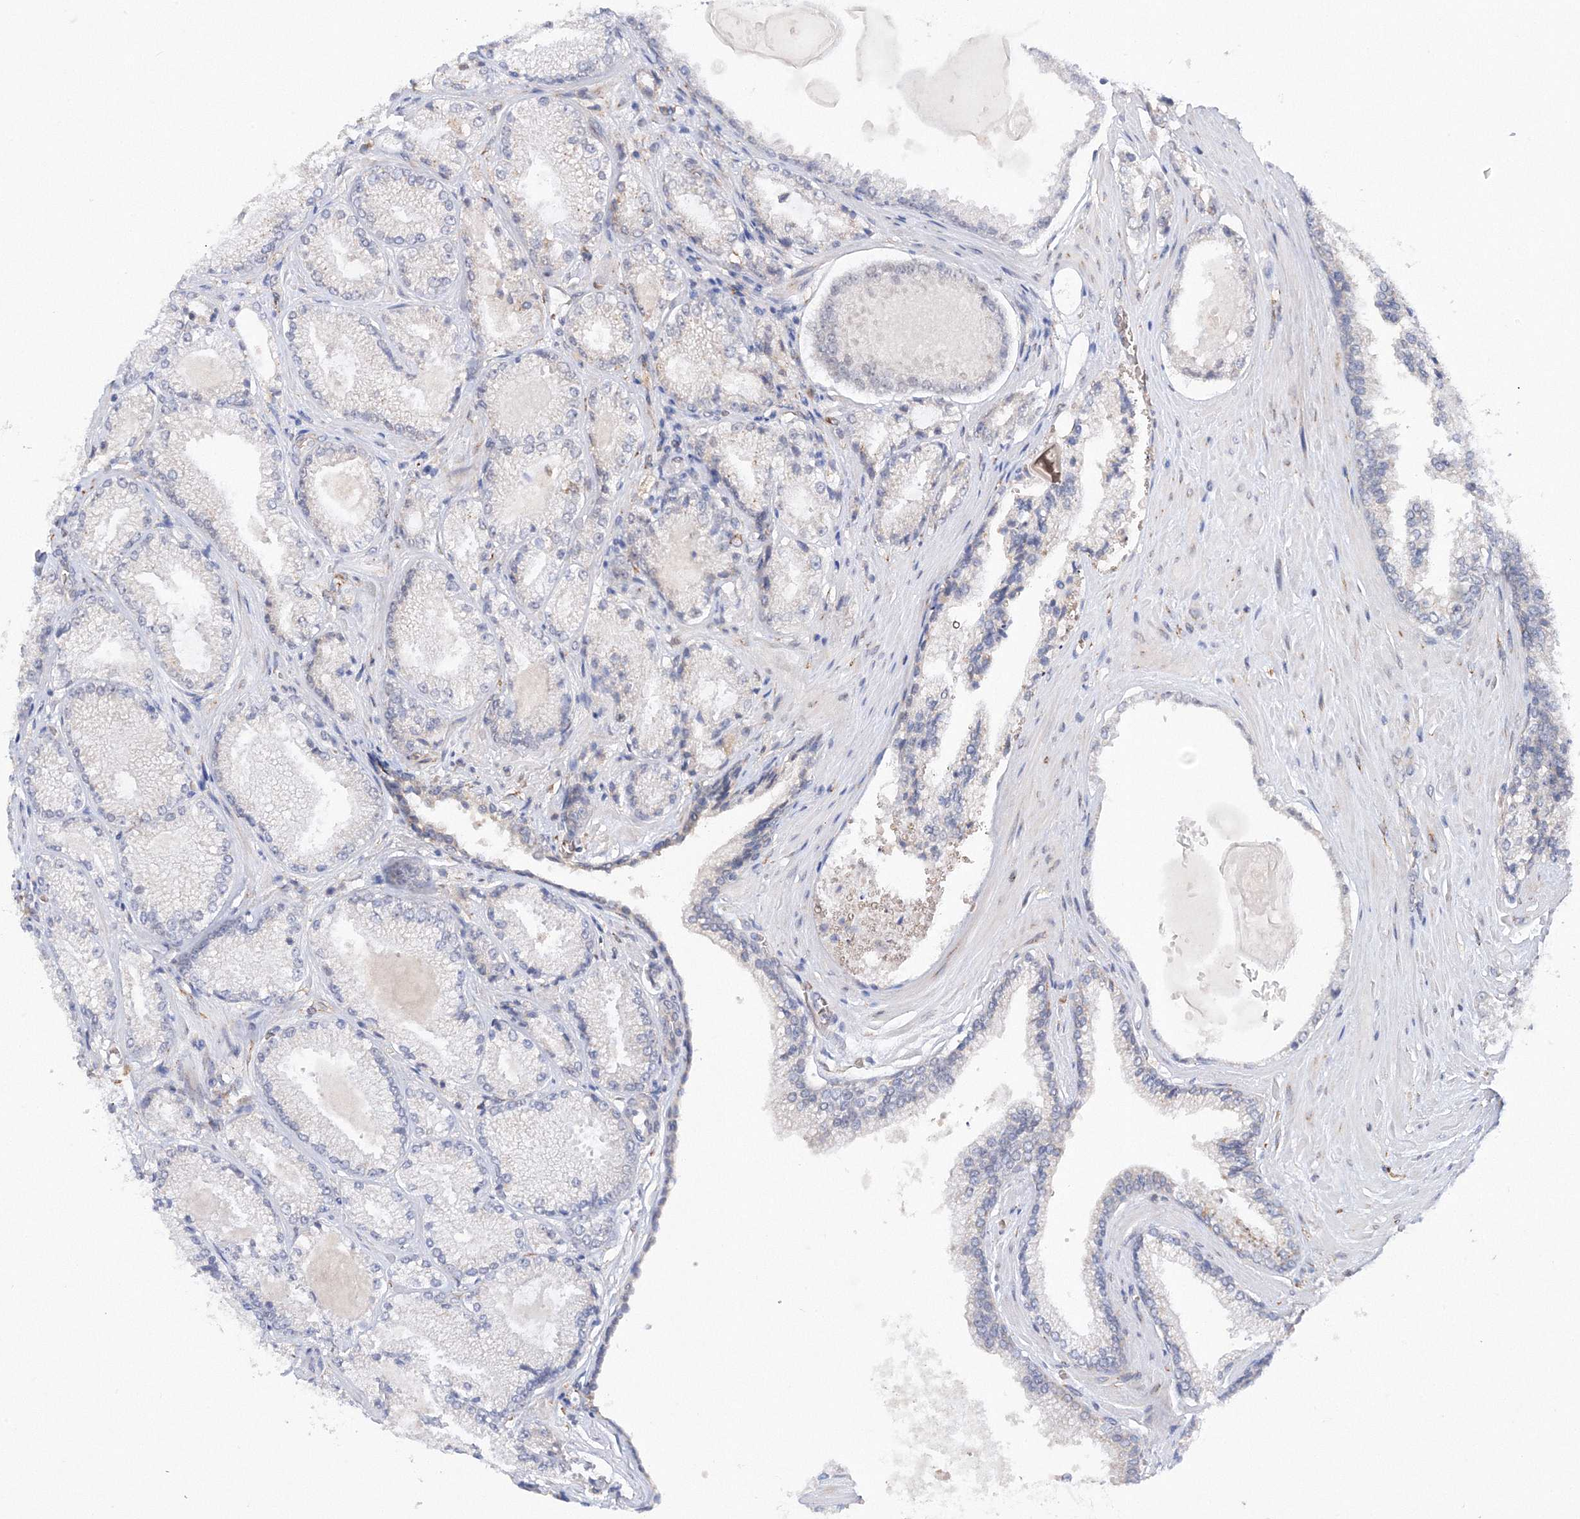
{"staining": {"intensity": "negative", "quantity": "none", "location": "none"}, "tissue": "prostate cancer", "cell_type": "Tumor cells", "image_type": "cancer", "snomed": [{"axis": "morphology", "description": "Adenocarcinoma, High grade"}, {"axis": "topography", "description": "Prostate"}], "caption": "Immunohistochemistry photomicrograph of human high-grade adenocarcinoma (prostate) stained for a protein (brown), which demonstrates no positivity in tumor cells.", "gene": "DIS3L2", "patient": {"sex": "male", "age": 73}}